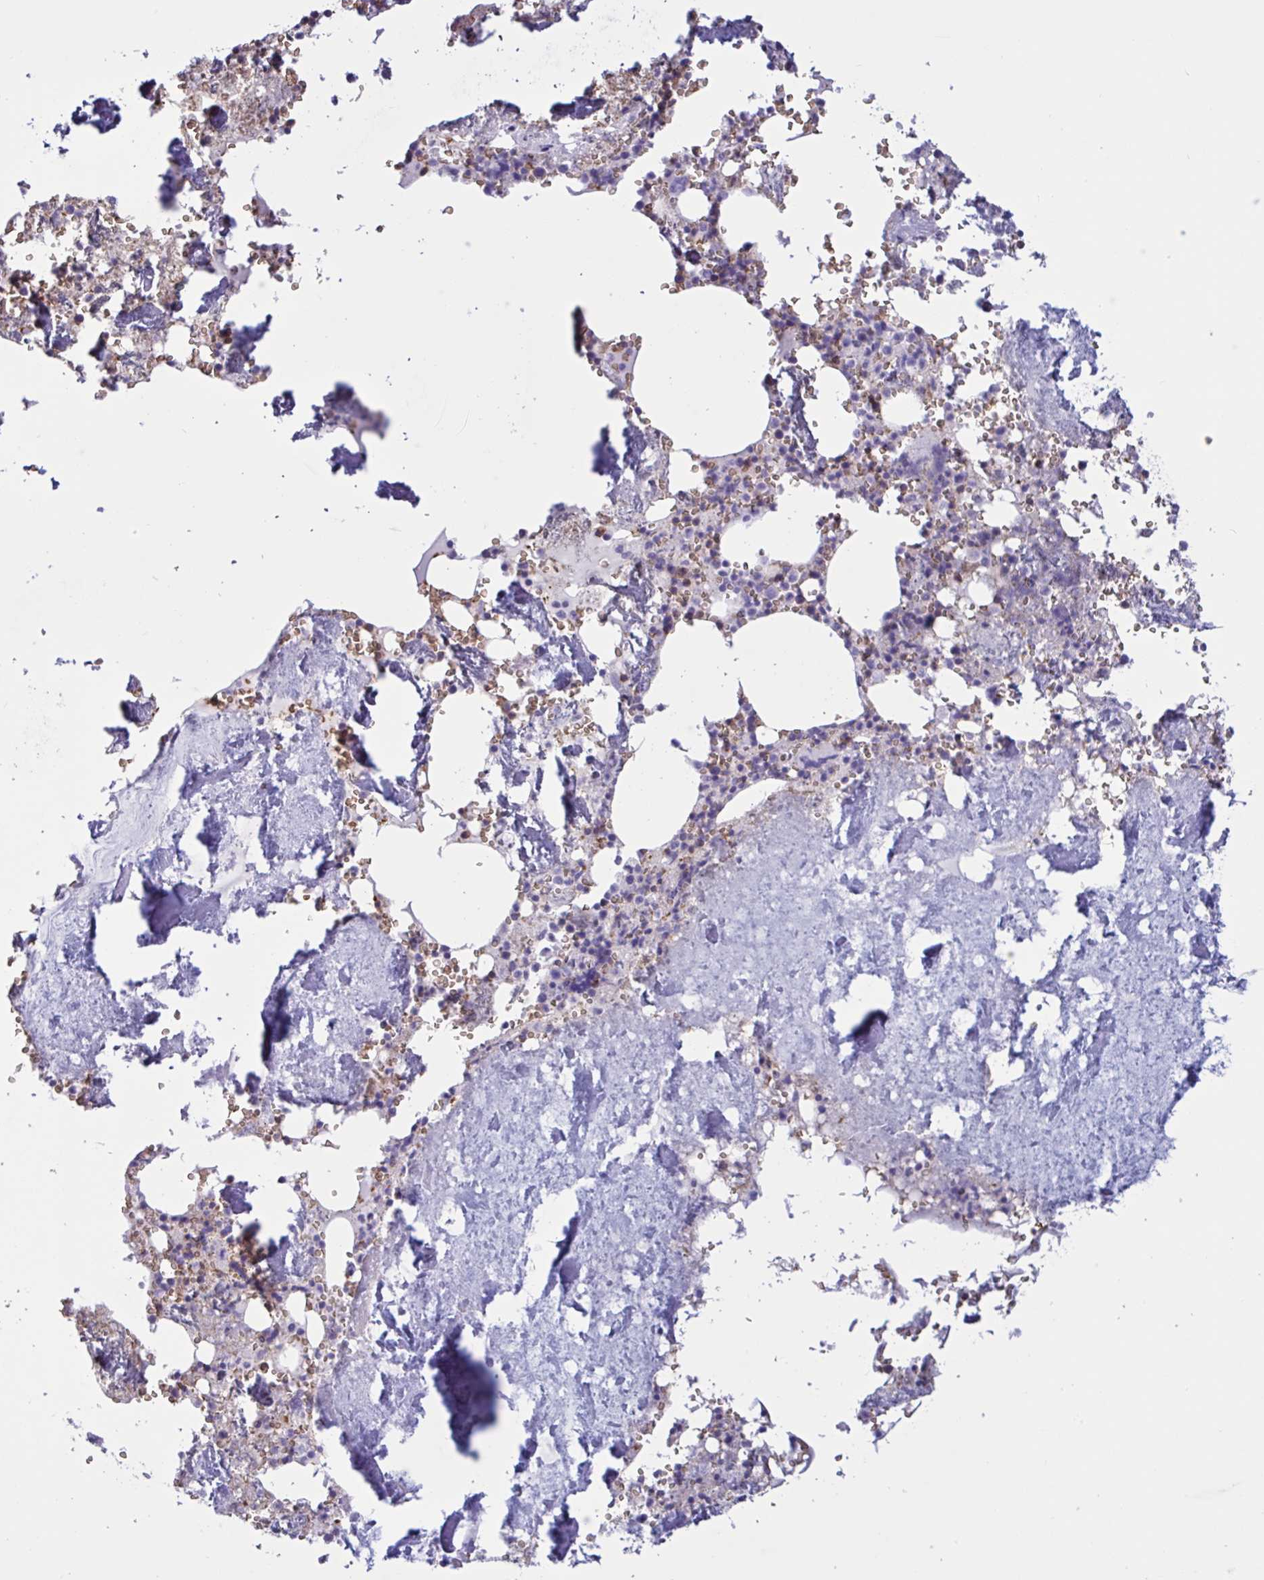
{"staining": {"intensity": "negative", "quantity": "none", "location": "none"}, "tissue": "bone marrow", "cell_type": "Hematopoietic cells", "image_type": "normal", "snomed": [{"axis": "morphology", "description": "Normal tissue, NOS"}, {"axis": "topography", "description": "Bone marrow"}], "caption": "This is an immunohistochemistry (IHC) micrograph of benign bone marrow. There is no staining in hematopoietic cells.", "gene": "SLC2A1", "patient": {"sex": "male", "age": 54}}